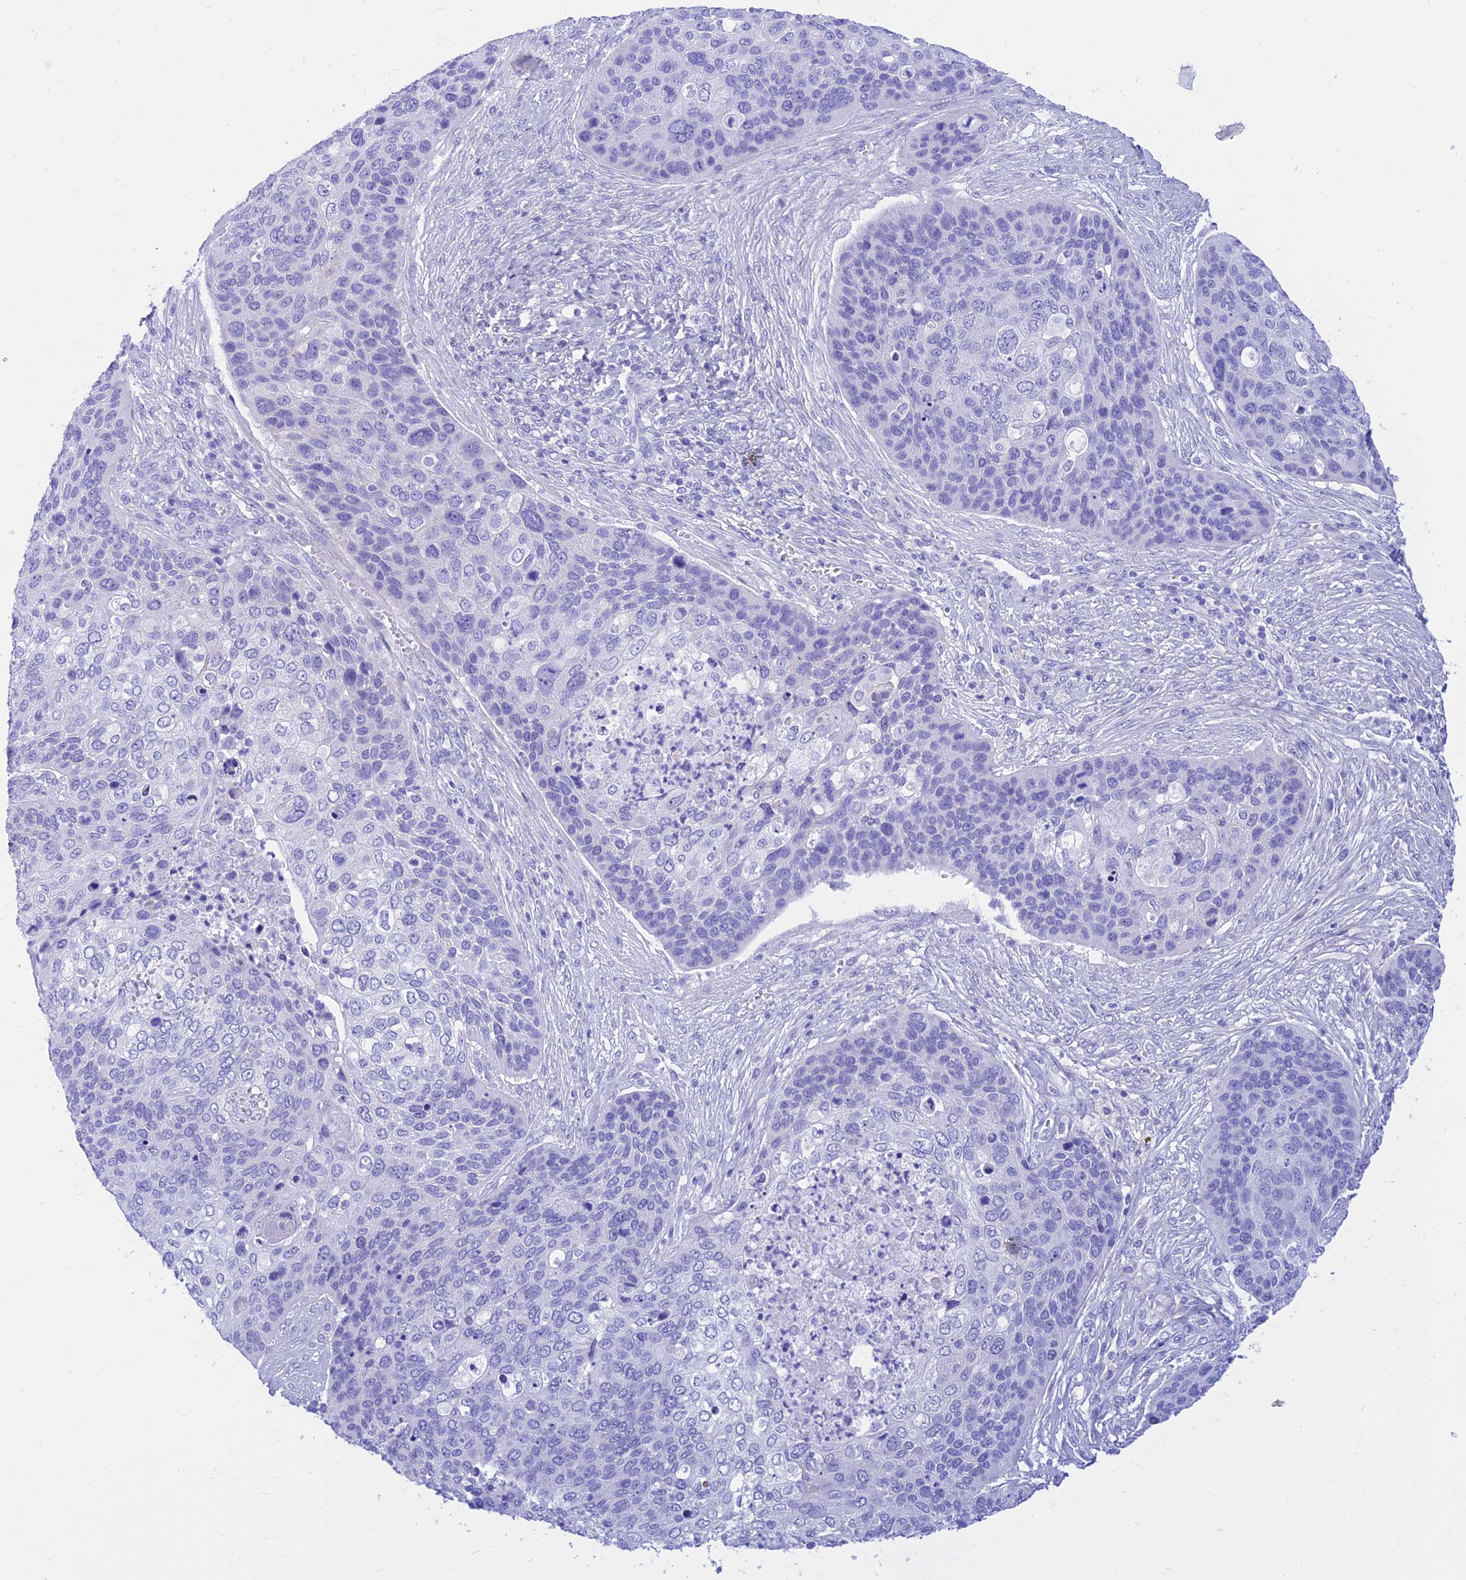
{"staining": {"intensity": "negative", "quantity": "none", "location": "none"}, "tissue": "skin cancer", "cell_type": "Tumor cells", "image_type": "cancer", "snomed": [{"axis": "morphology", "description": "Basal cell carcinoma"}, {"axis": "topography", "description": "Skin"}], "caption": "Tumor cells show no significant positivity in skin cancer (basal cell carcinoma). (DAB (3,3'-diaminobenzidine) IHC, high magnification).", "gene": "PRNP", "patient": {"sex": "female", "age": 74}}